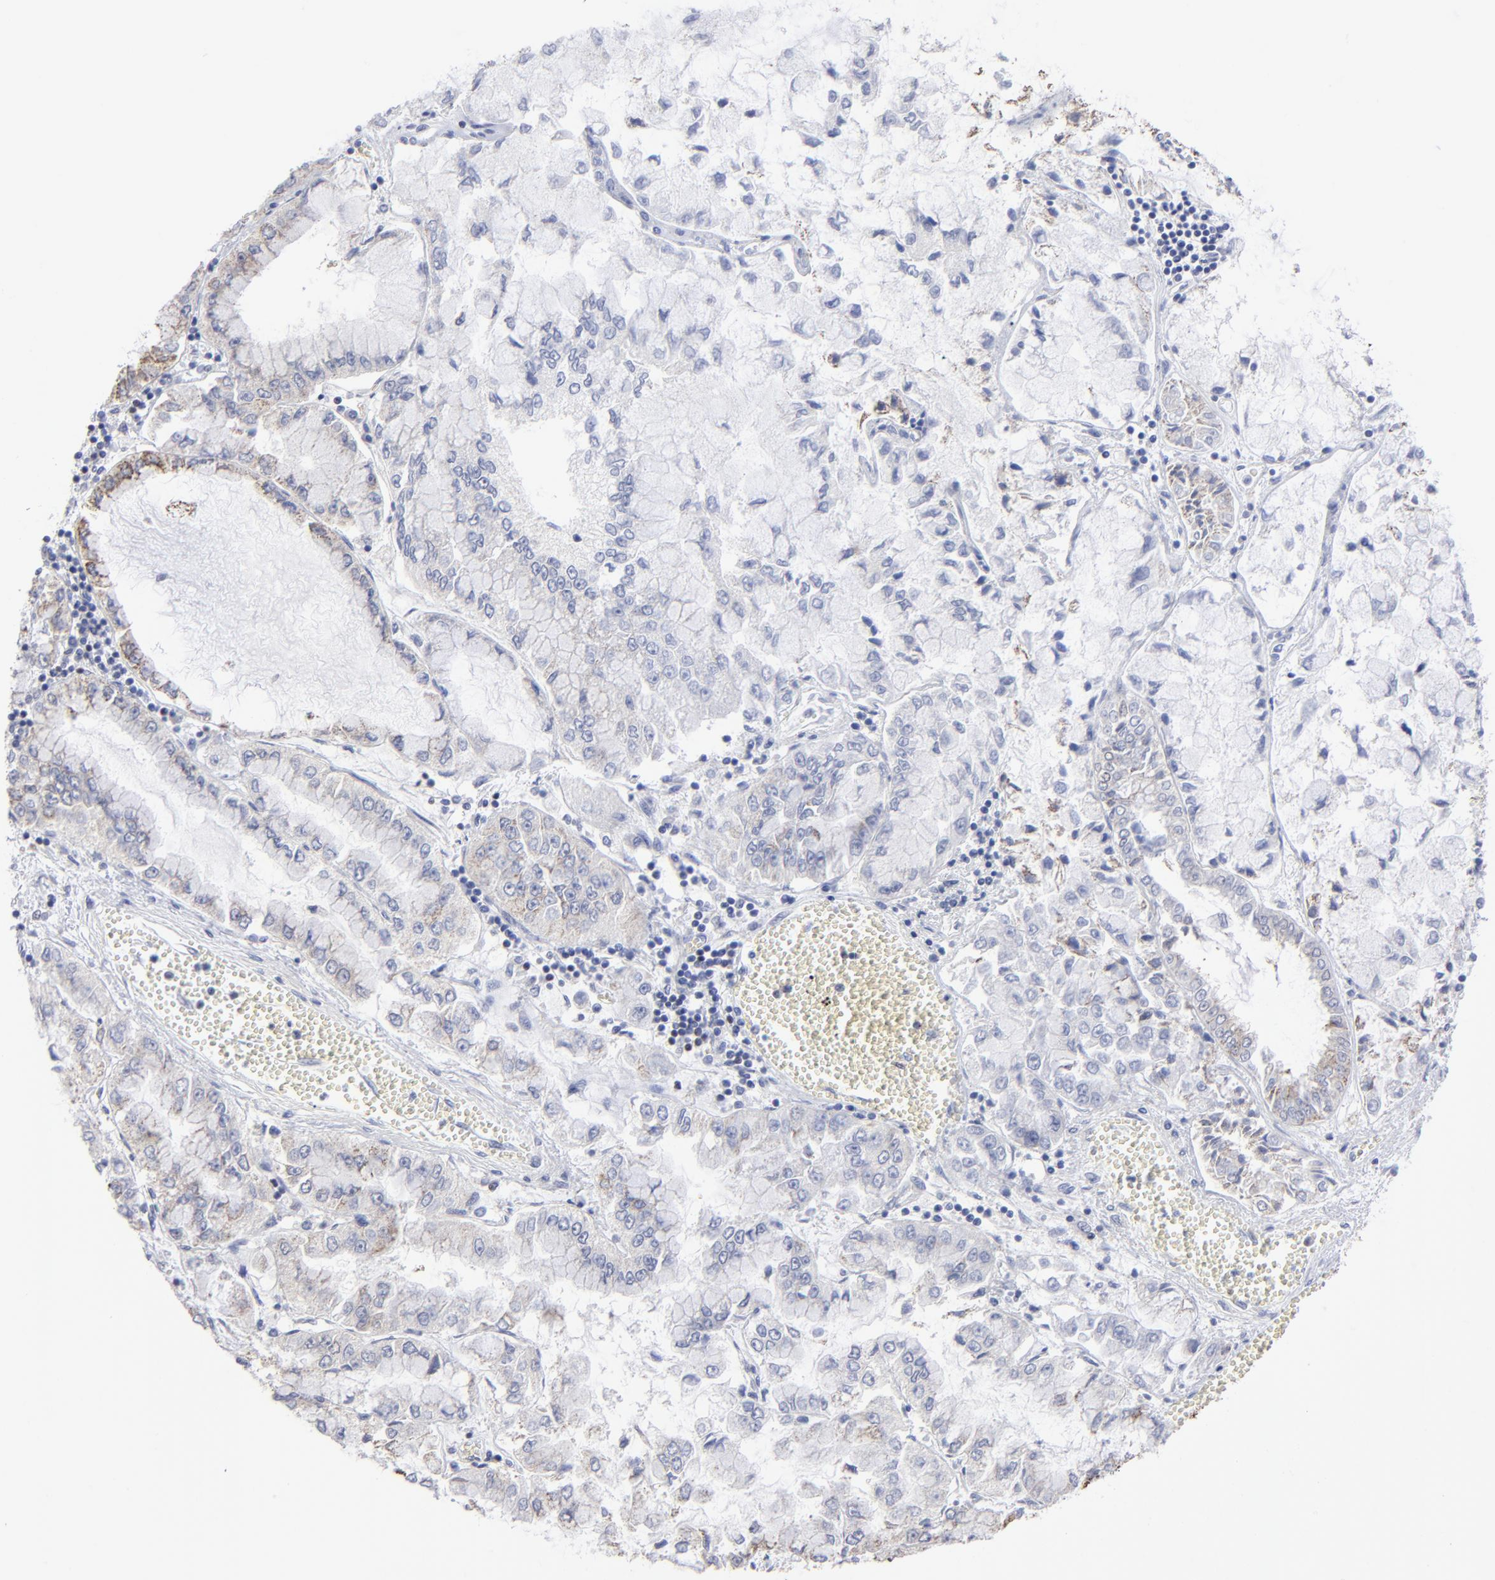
{"staining": {"intensity": "weak", "quantity": "<25%", "location": "cytoplasmic/membranous"}, "tissue": "liver cancer", "cell_type": "Tumor cells", "image_type": "cancer", "snomed": [{"axis": "morphology", "description": "Cholangiocarcinoma"}, {"axis": "topography", "description": "Liver"}], "caption": "An IHC micrograph of liver cancer (cholangiocarcinoma) is shown. There is no staining in tumor cells of liver cancer (cholangiocarcinoma).", "gene": "SP2", "patient": {"sex": "female", "age": 79}}